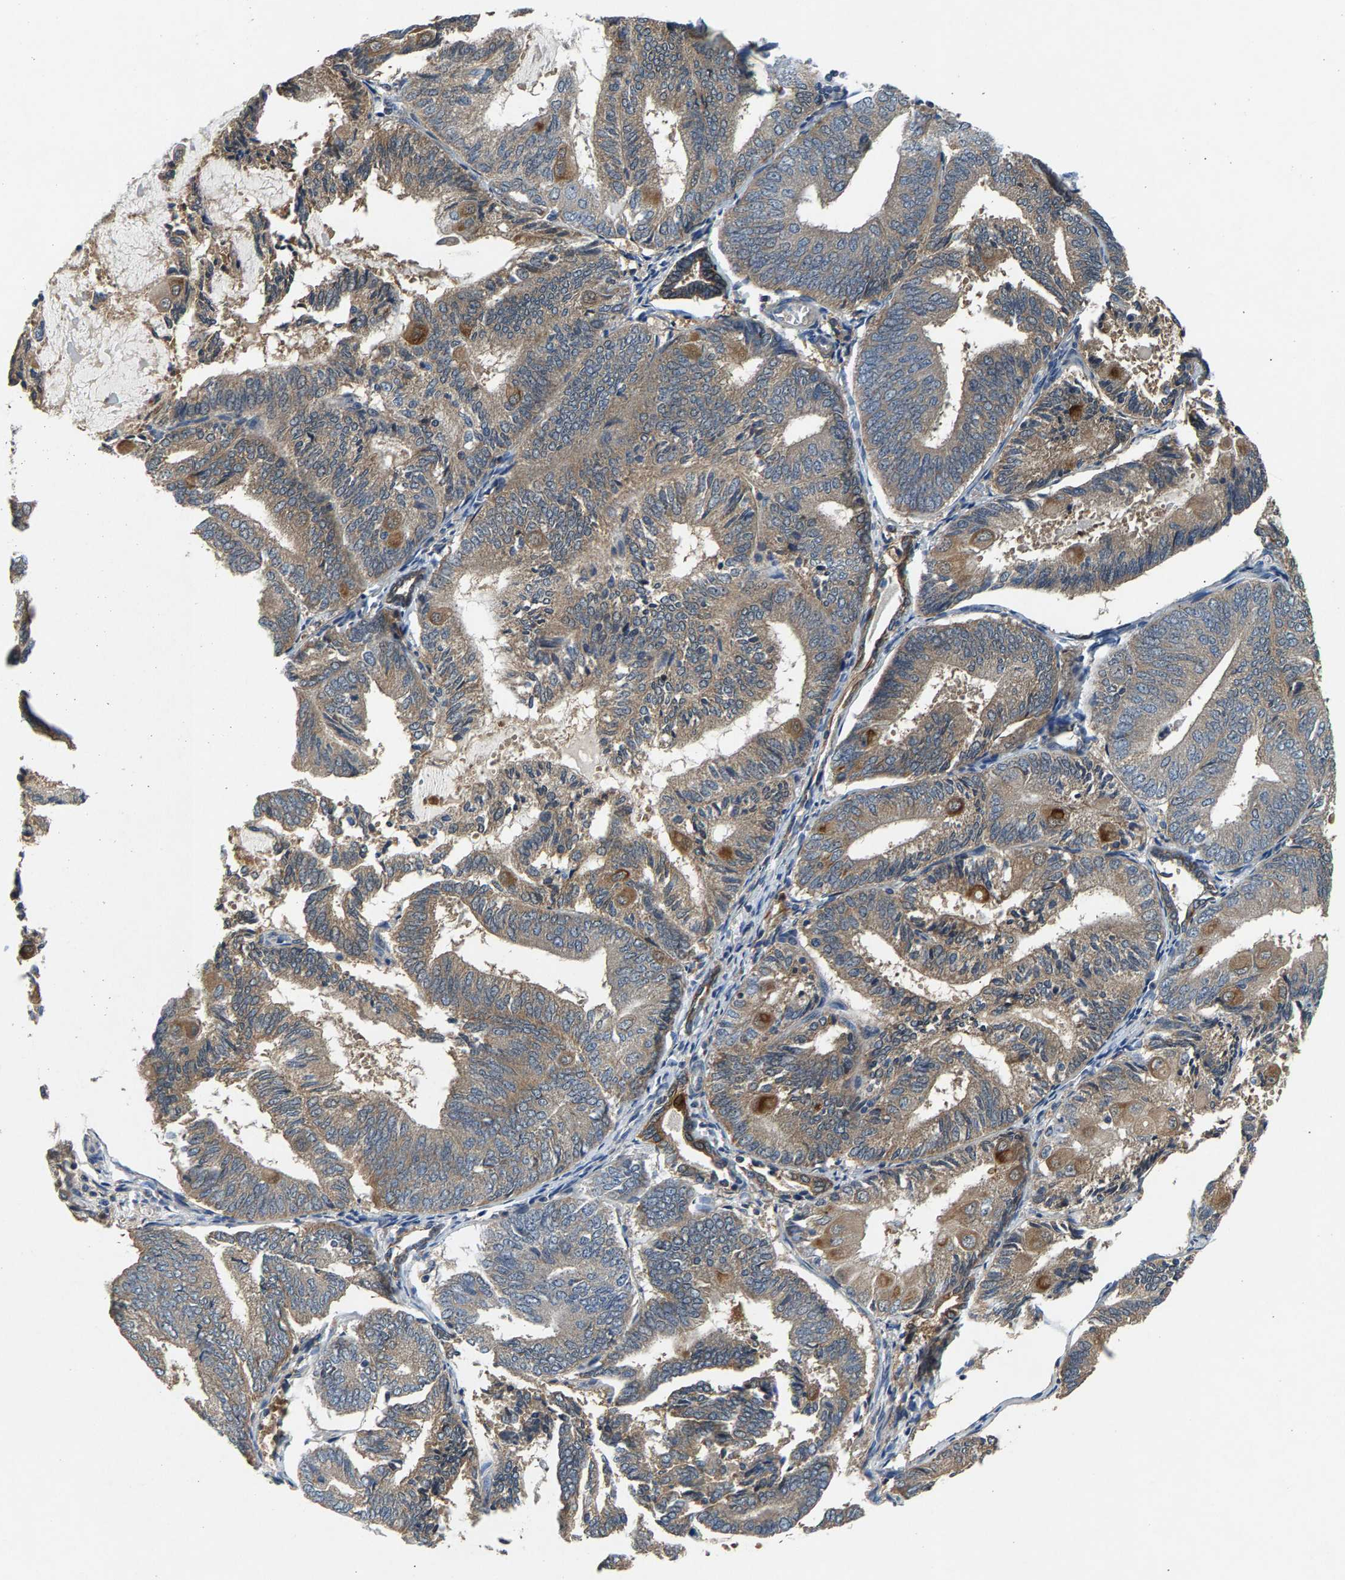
{"staining": {"intensity": "moderate", "quantity": ">75%", "location": "cytoplasmic/membranous"}, "tissue": "endometrial cancer", "cell_type": "Tumor cells", "image_type": "cancer", "snomed": [{"axis": "morphology", "description": "Adenocarcinoma, NOS"}, {"axis": "topography", "description": "Endometrium"}], "caption": "Immunohistochemistry of human endometrial cancer (adenocarcinoma) exhibits medium levels of moderate cytoplasmic/membranous staining in about >75% of tumor cells. Ihc stains the protein of interest in brown and the nuclei are stained blue.", "gene": "NT5C", "patient": {"sex": "female", "age": 81}}